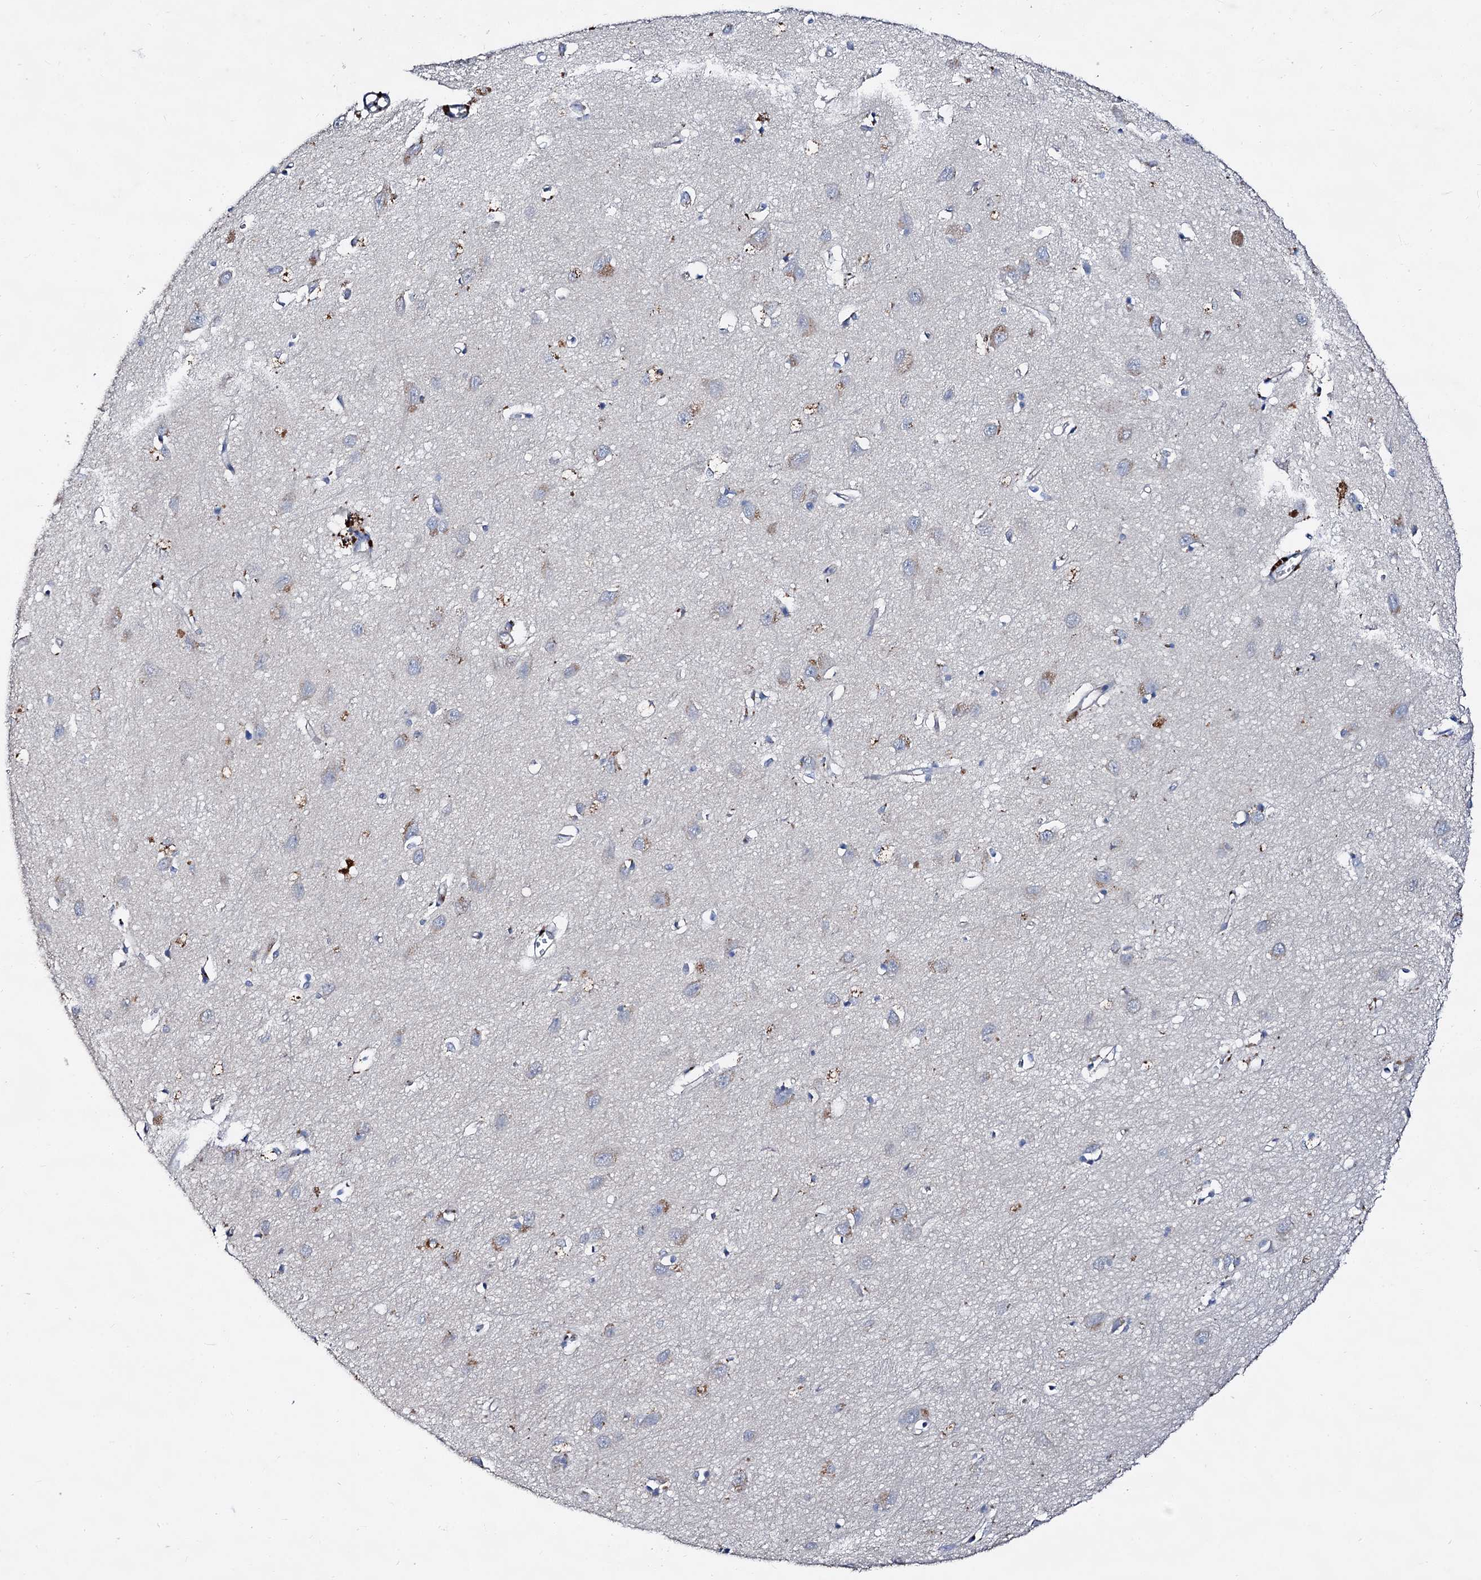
{"staining": {"intensity": "negative", "quantity": "none", "location": "none"}, "tissue": "cerebral cortex", "cell_type": "Endothelial cells", "image_type": "normal", "snomed": [{"axis": "morphology", "description": "Normal tissue, NOS"}, {"axis": "topography", "description": "Cerebral cortex"}], "caption": "Immunohistochemistry (IHC) photomicrograph of unremarkable cerebral cortex stained for a protein (brown), which displays no expression in endothelial cells. (DAB IHC, high magnification).", "gene": "HVCN1", "patient": {"sex": "female", "age": 64}}